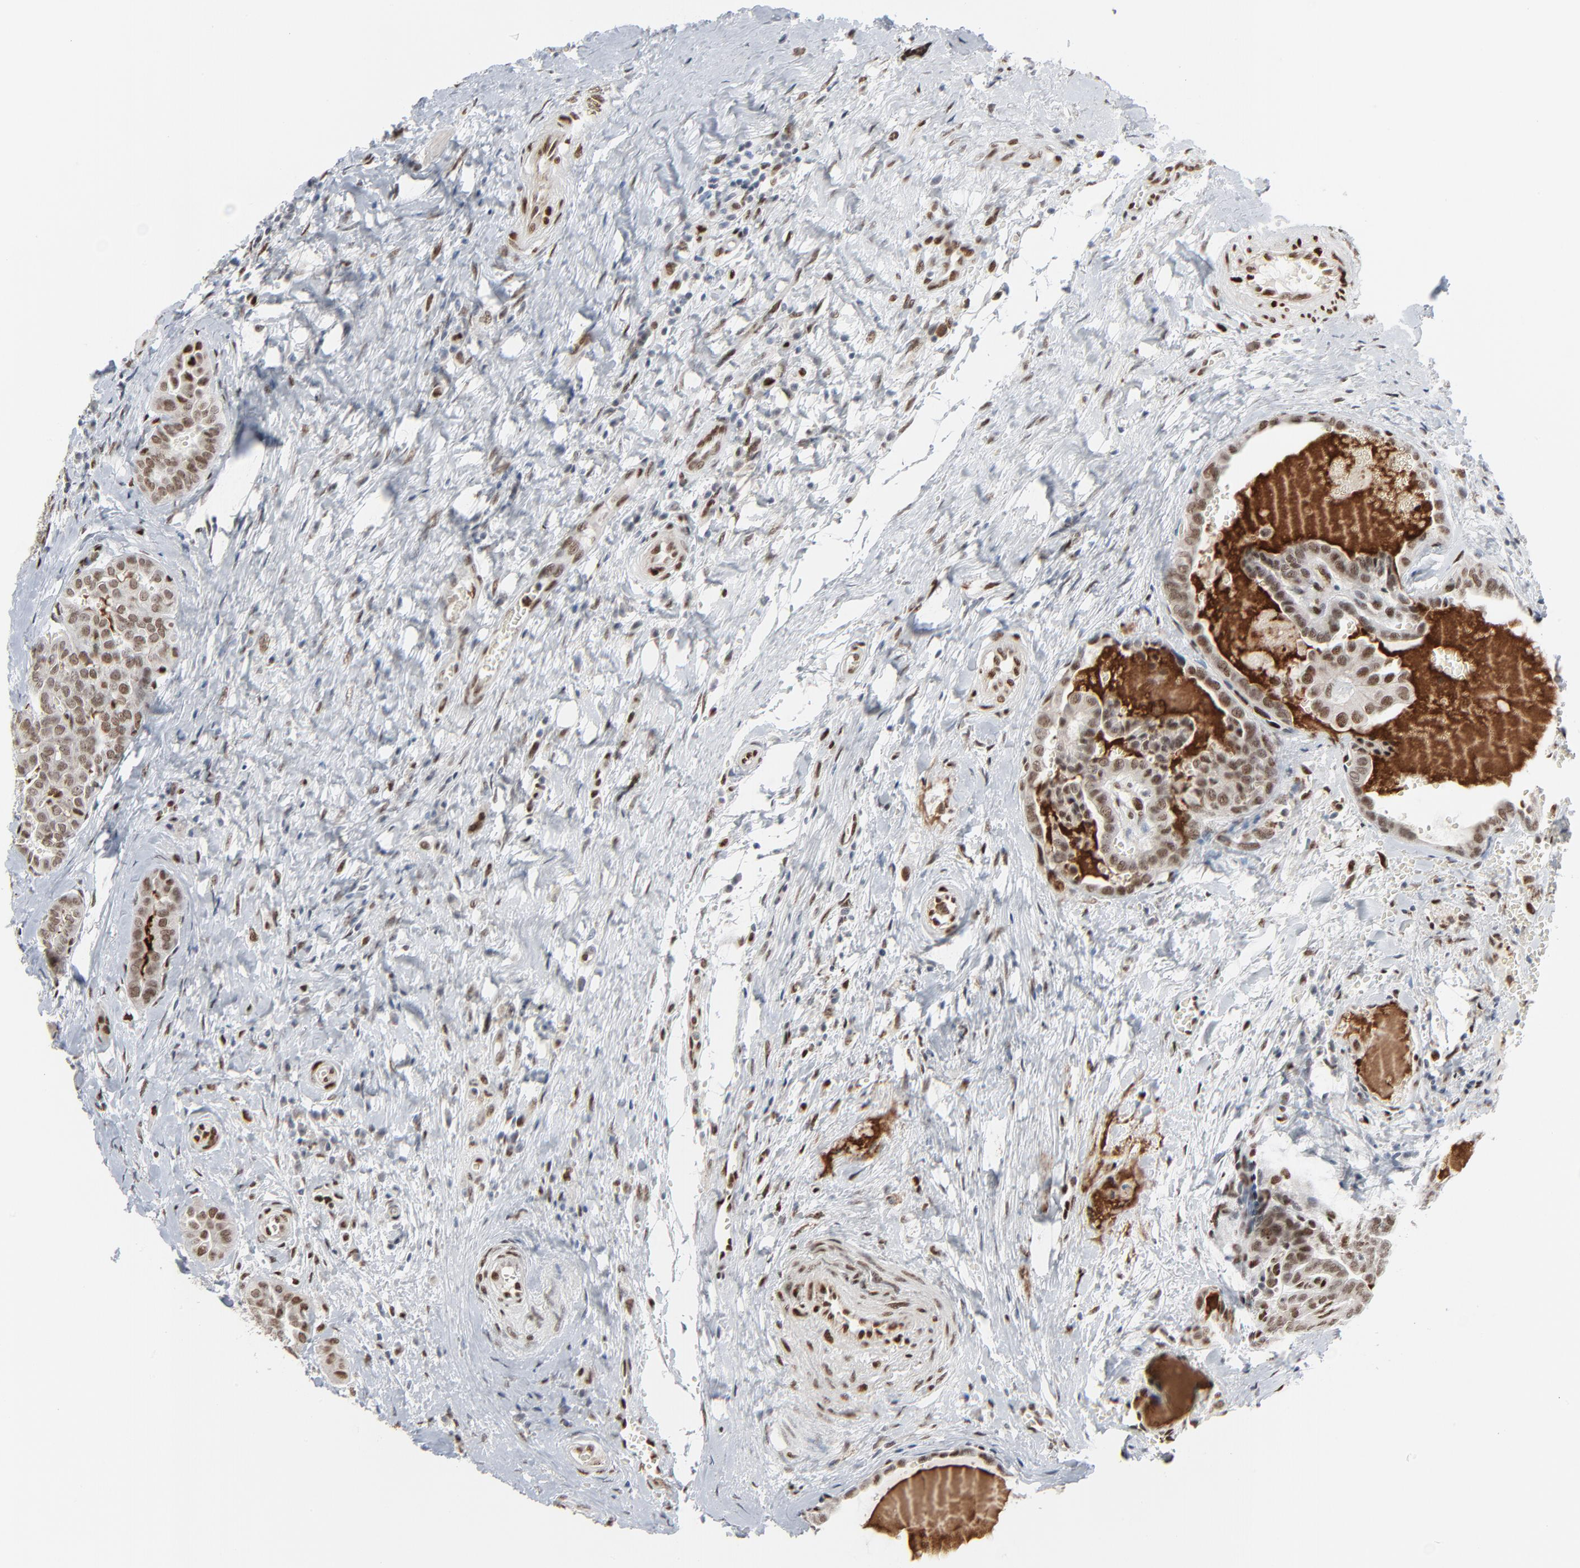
{"staining": {"intensity": "weak", "quantity": ">75%", "location": "nuclear"}, "tissue": "thyroid cancer", "cell_type": "Tumor cells", "image_type": "cancer", "snomed": [{"axis": "morphology", "description": "Carcinoma, NOS"}, {"axis": "topography", "description": "Thyroid gland"}], "caption": "This is an image of immunohistochemistry (IHC) staining of thyroid carcinoma, which shows weak staining in the nuclear of tumor cells.", "gene": "CUX1", "patient": {"sex": "female", "age": 91}}